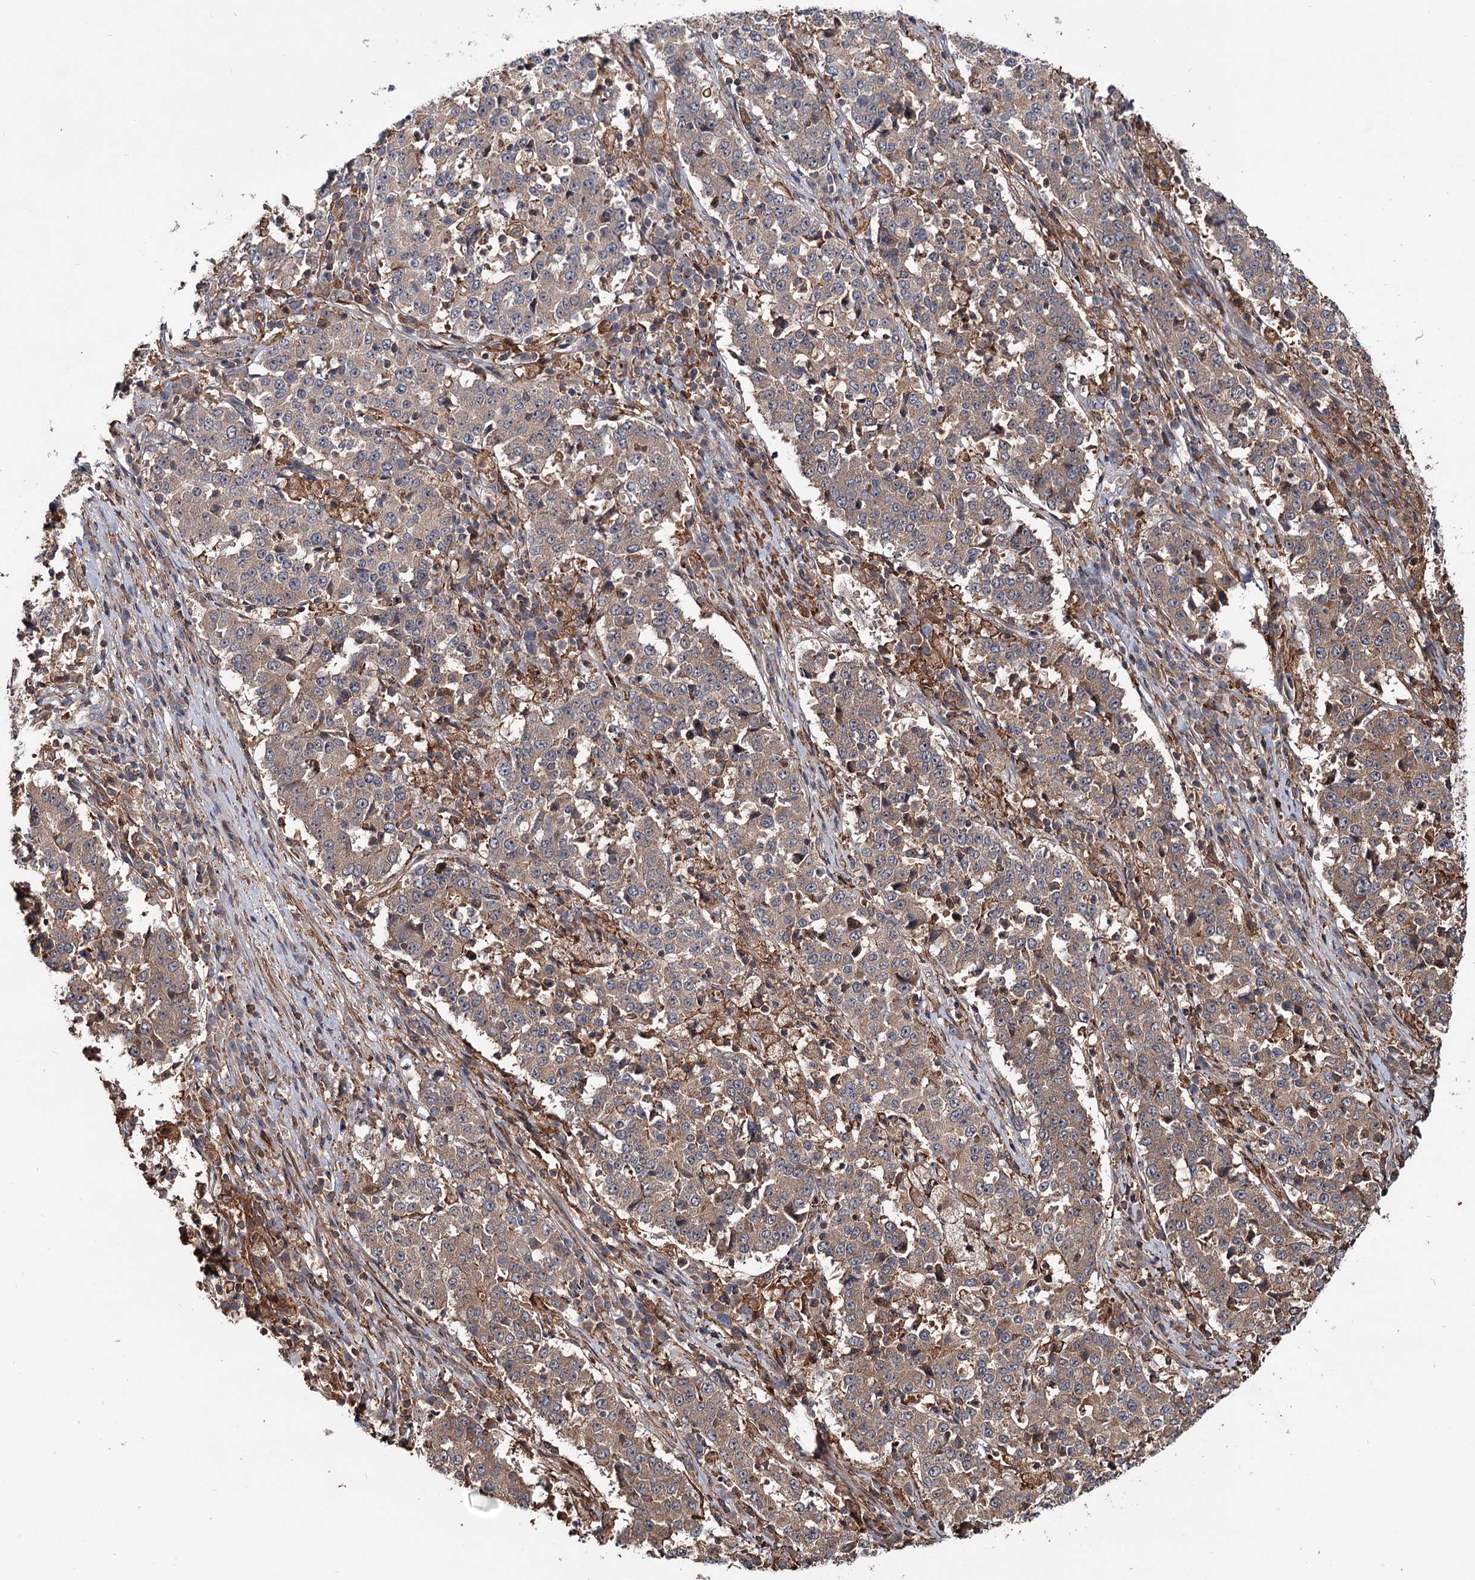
{"staining": {"intensity": "moderate", "quantity": ">75%", "location": "cytoplasmic/membranous"}, "tissue": "stomach cancer", "cell_type": "Tumor cells", "image_type": "cancer", "snomed": [{"axis": "morphology", "description": "Adenocarcinoma, NOS"}, {"axis": "topography", "description": "Stomach"}], "caption": "Moderate cytoplasmic/membranous expression for a protein is seen in about >75% of tumor cells of stomach adenocarcinoma using IHC.", "gene": "GRIP1", "patient": {"sex": "male", "age": 59}}